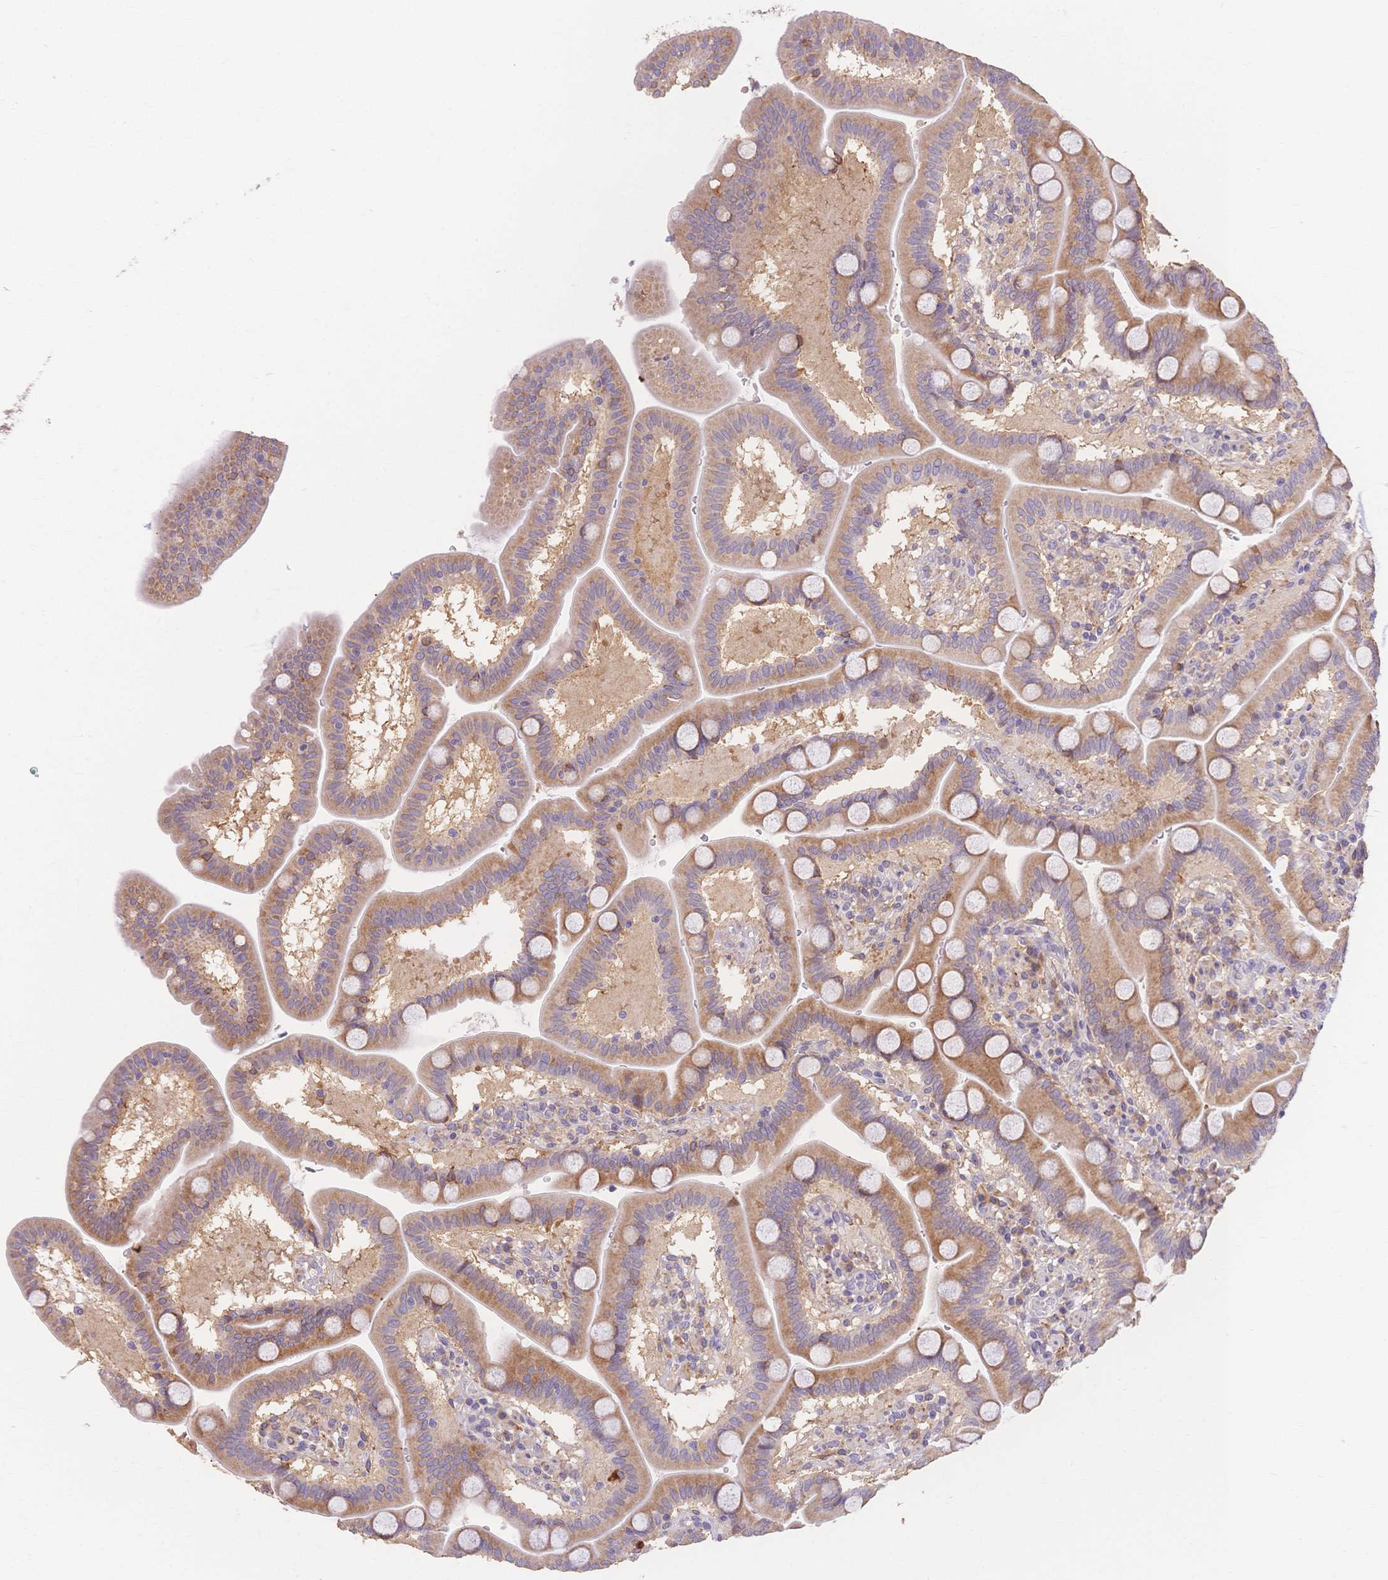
{"staining": {"intensity": "moderate", "quantity": ">75%", "location": "cytoplasmic/membranous"}, "tissue": "duodenum", "cell_type": "Glandular cells", "image_type": "normal", "snomed": [{"axis": "morphology", "description": "Normal tissue, NOS"}, {"axis": "topography", "description": "Pancreas"}, {"axis": "topography", "description": "Duodenum"}], "caption": "A medium amount of moderate cytoplasmic/membranous staining is appreciated in about >75% of glandular cells in unremarkable duodenum. Using DAB (3,3'-diaminobenzidine) (brown) and hematoxylin (blue) stains, captured at high magnification using brightfield microscopy.", "gene": "HS3ST5", "patient": {"sex": "male", "age": 59}}